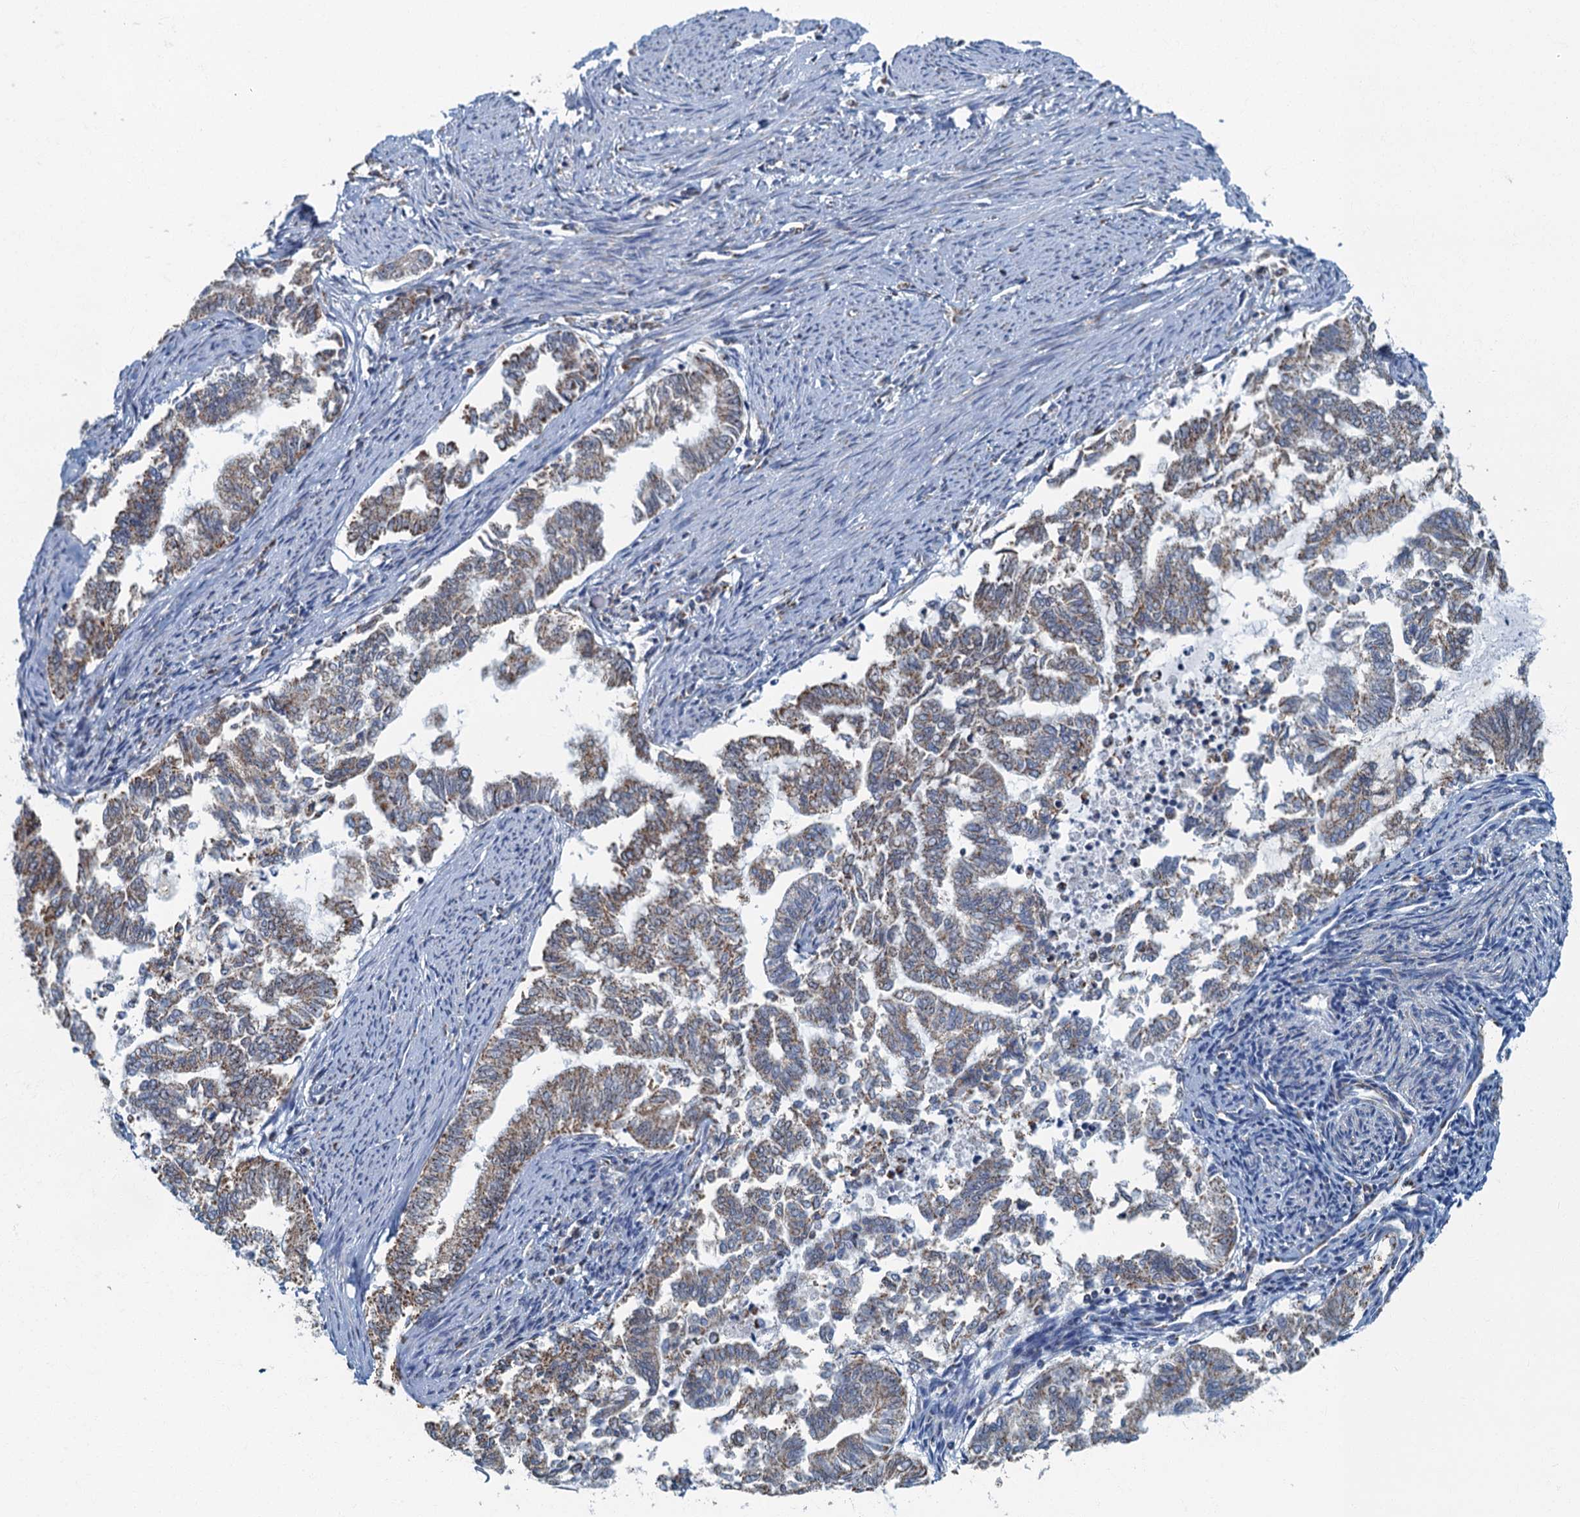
{"staining": {"intensity": "weak", "quantity": ">75%", "location": "cytoplasmic/membranous"}, "tissue": "endometrial cancer", "cell_type": "Tumor cells", "image_type": "cancer", "snomed": [{"axis": "morphology", "description": "Adenocarcinoma, NOS"}, {"axis": "topography", "description": "Endometrium"}], "caption": "Protein staining of endometrial adenocarcinoma tissue demonstrates weak cytoplasmic/membranous expression in about >75% of tumor cells.", "gene": "RAD9B", "patient": {"sex": "female", "age": 79}}